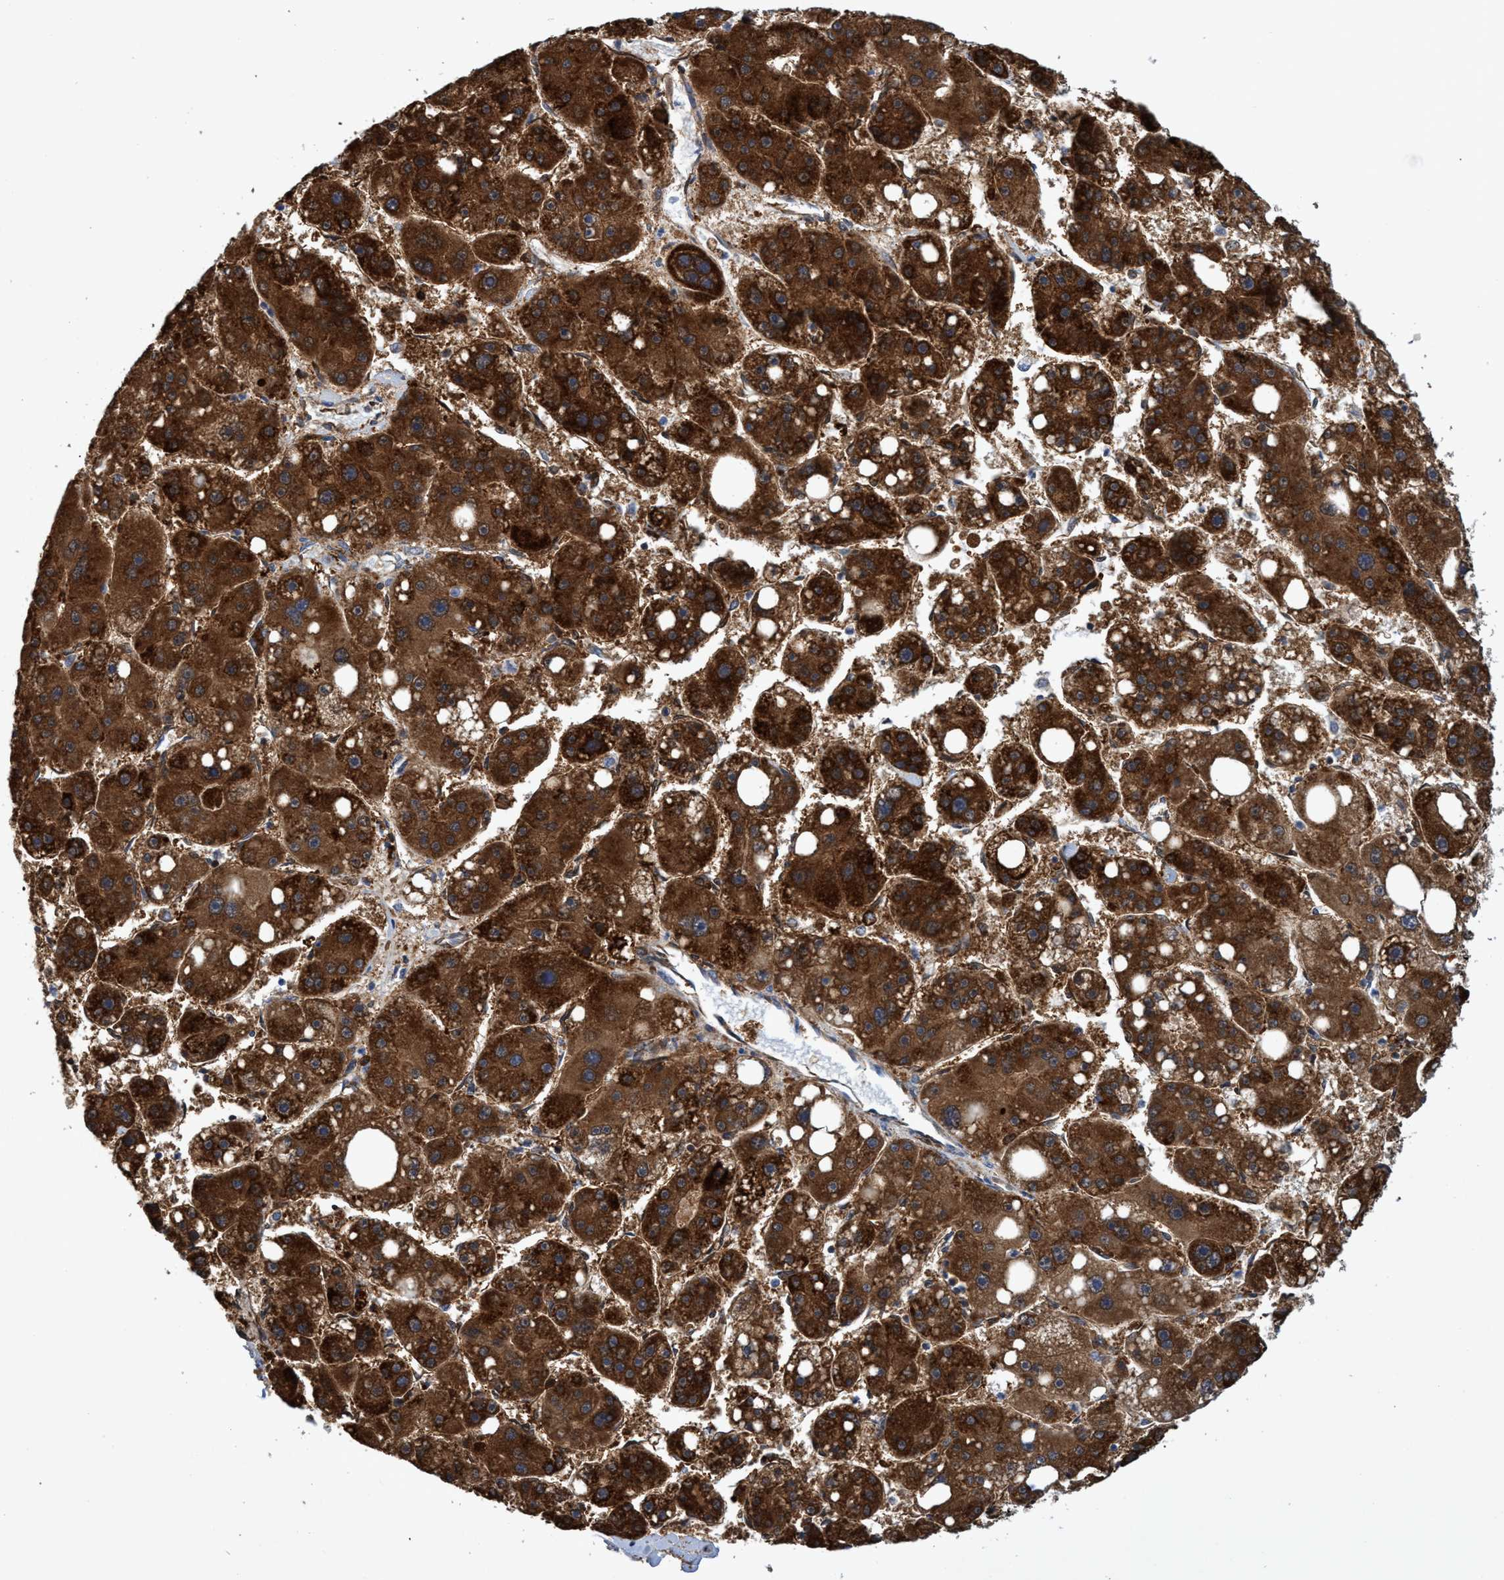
{"staining": {"intensity": "strong", "quantity": ">75%", "location": "cytoplasmic/membranous"}, "tissue": "liver cancer", "cell_type": "Tumor cells", "image_type": "cancer", "snomed": [{"axis": "morphology", "description": "Carcinoma, Hepatocellular, NOS"}, {"axis": "topography", "description": "Liver"}], "caption": "Liver hepatocellular carcinoma stained for a protein reveals strong cytoplasmic/membranous positivity in tumor cells.", "gene": "CRYZ", "patient": {"sex": "female", "age": 61}}